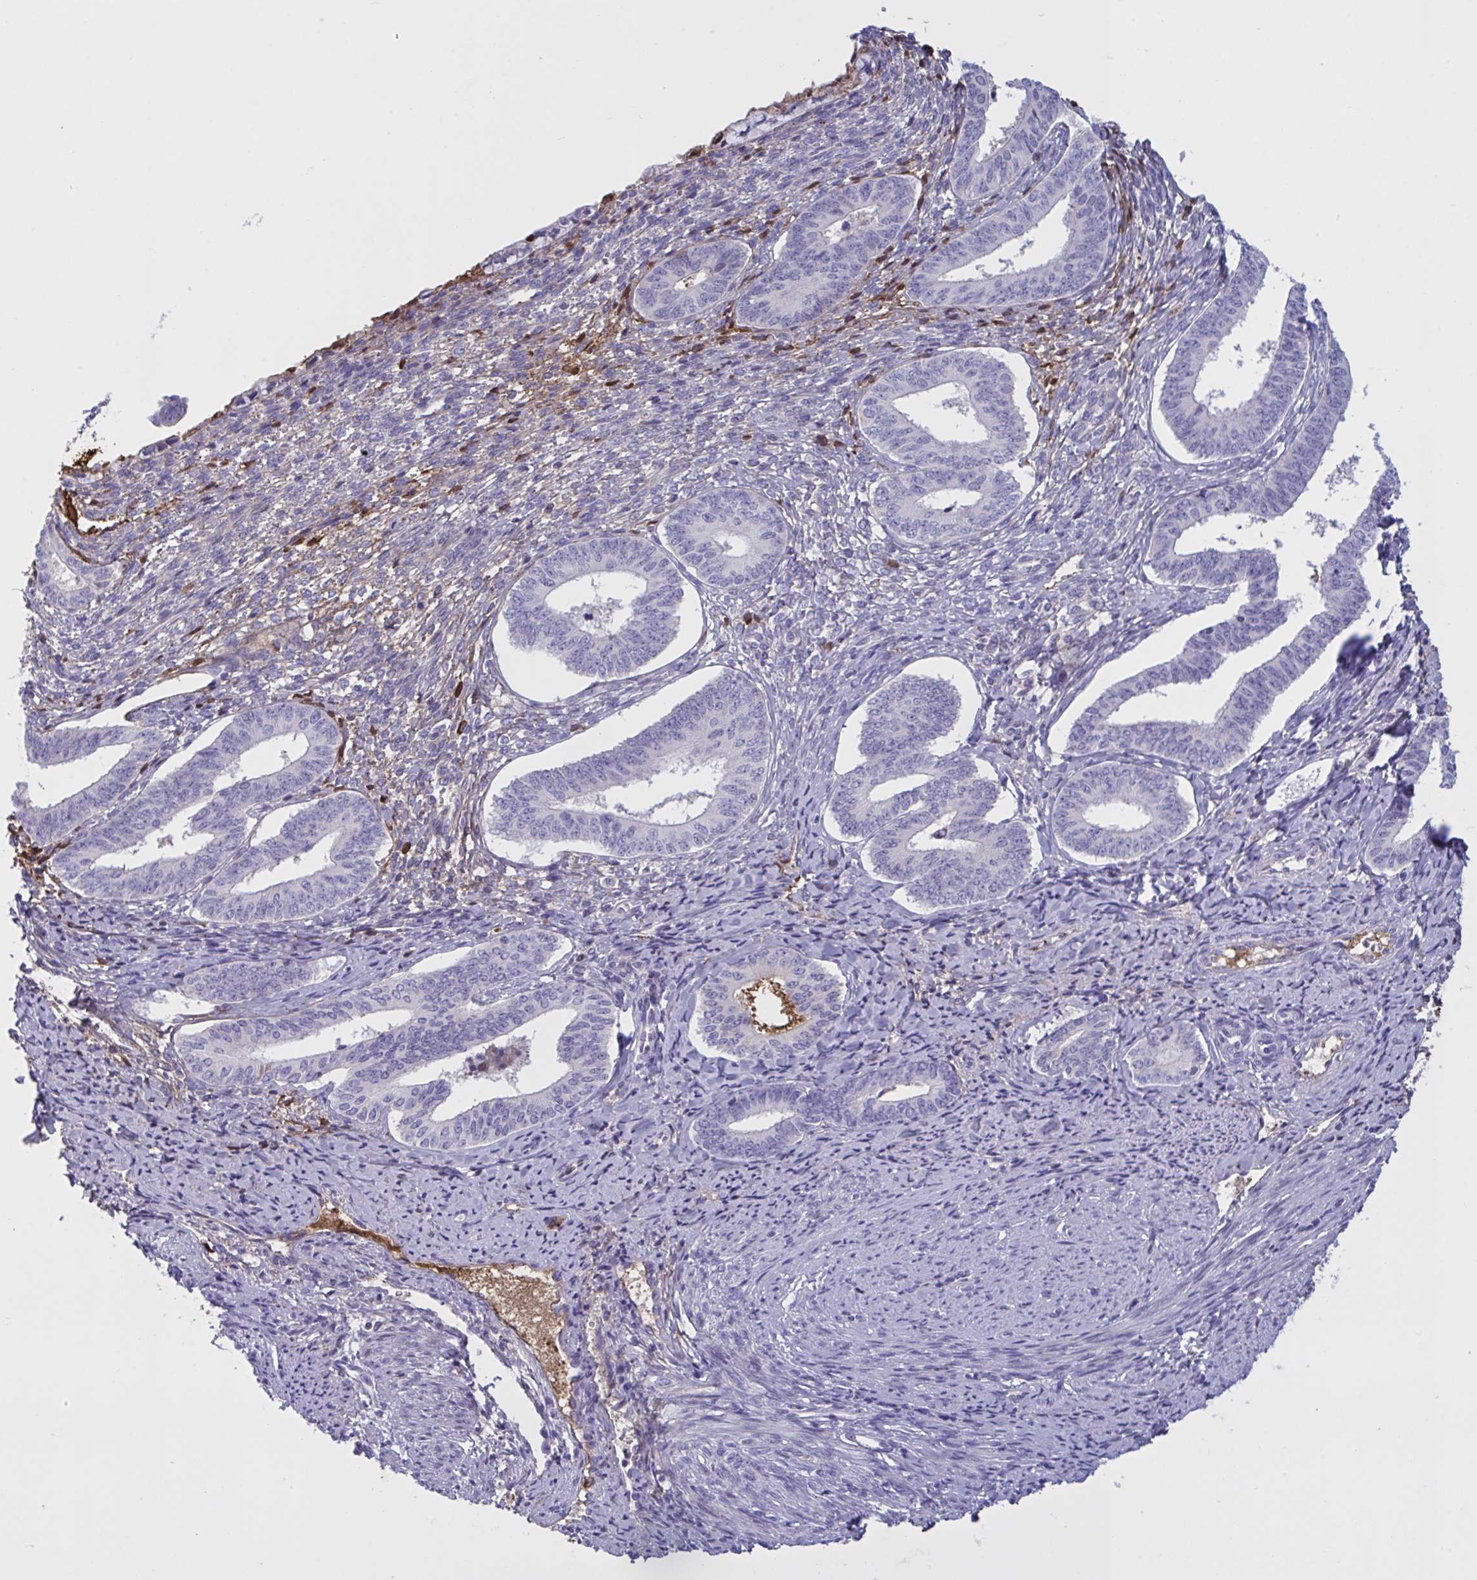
{"staining": {"intensity": "negative", "quantity": "none", "location": "none"}, "tissue": "cervical cancer", "cell_type": "Tumor cells", "image_type": "cancer", "snomed": [{"axis": "morphology", "description": "Squamous cell carcinoma, NOS"}, {"axis": "topography", "description": "Cervix"}], "caption": "The immunohistochemistry (IHC) image has no significant positivity in tumor cells of cervical squamous cell carcinoma tissue. (DAB IHC, high magnification).", "gene": "IL1R1", "patient": {"sex": "female", "age": 59}}